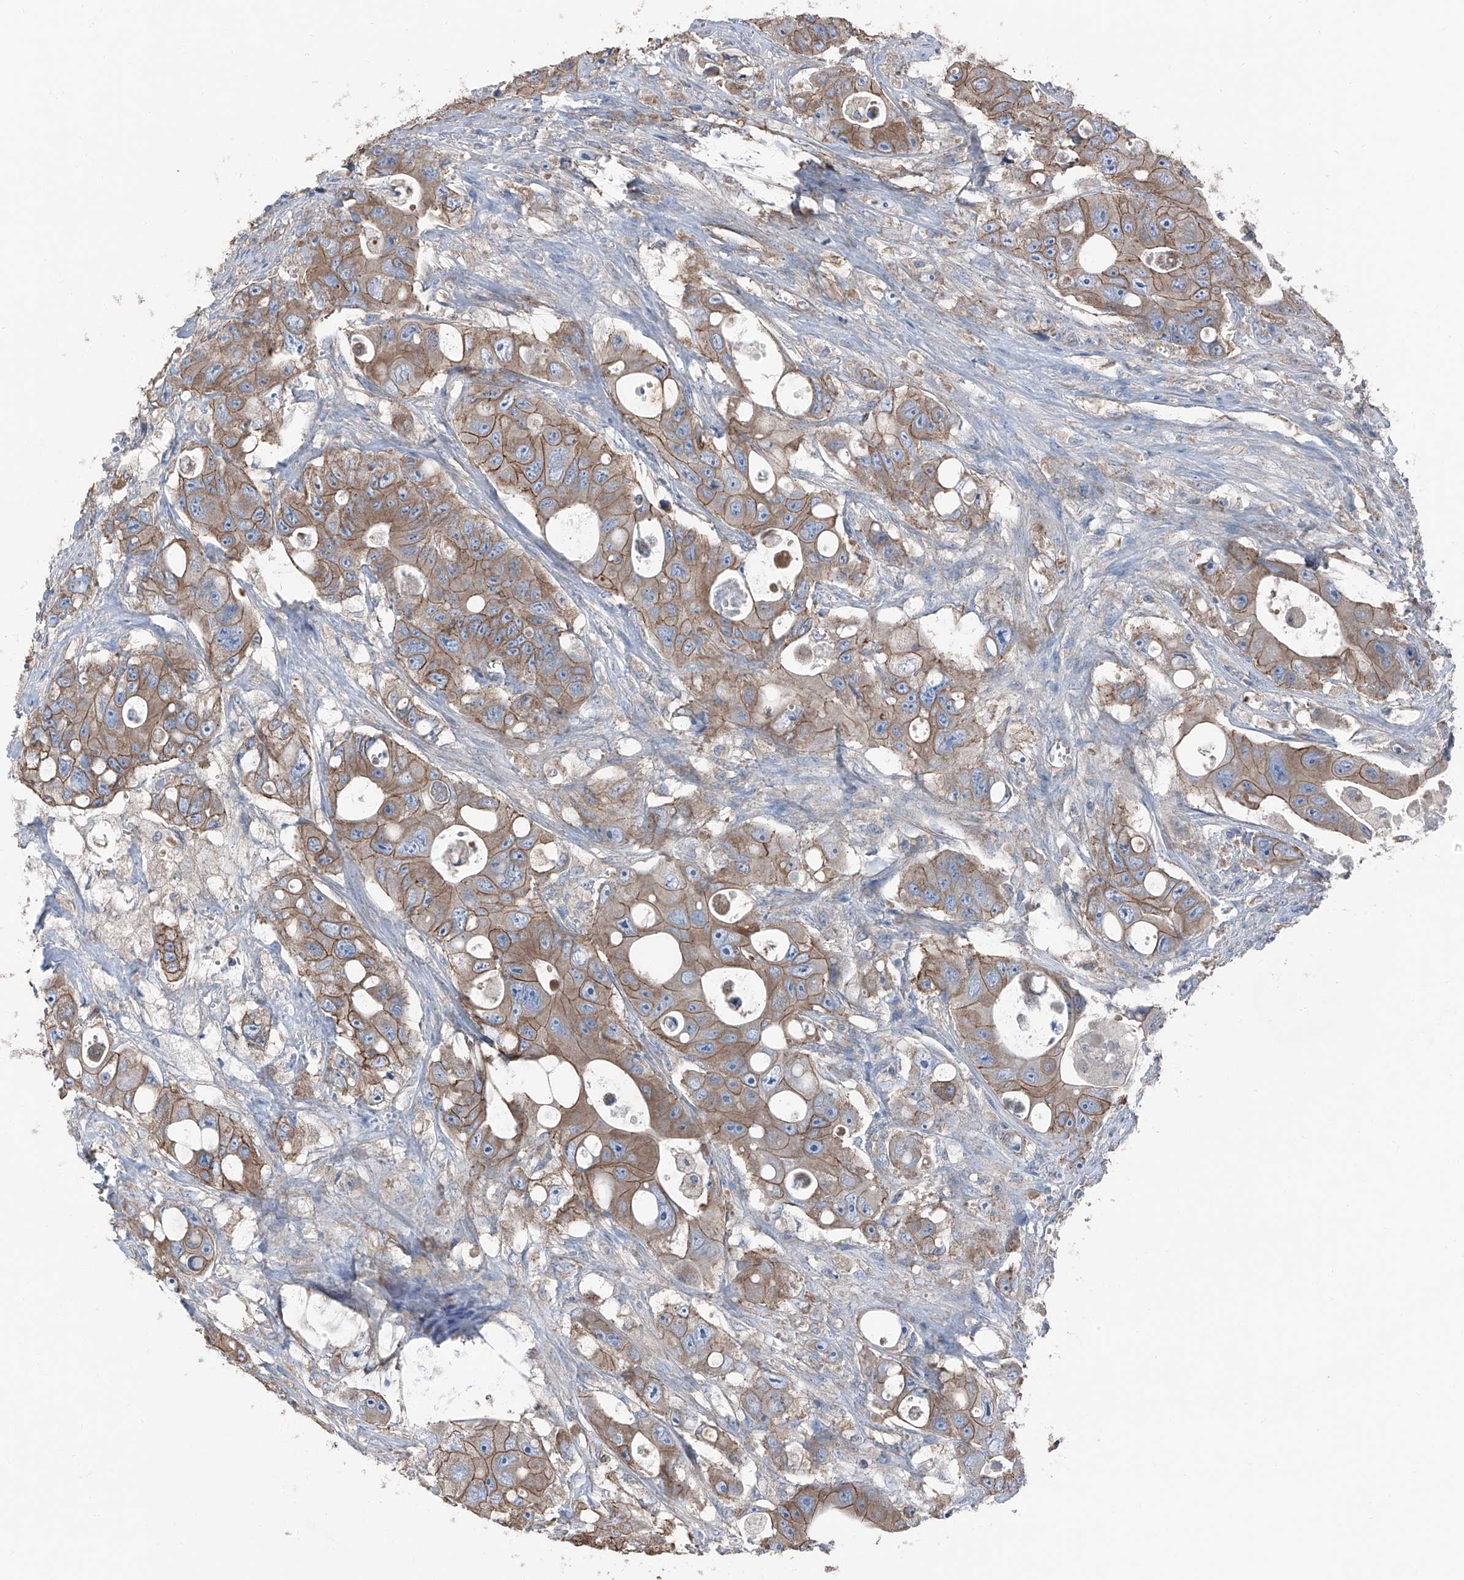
{"staining": {"intensity": "moderate", "quantity": ">75%", "location": "cytoplasmic/membranous"}, "tissue": "colorectal cancer", "cell_type": "Tumor cells", "image_type": "cancer", "snomed": [{"axis": "morphology", "description": "Adenocarcinoma, NOS"}, {"axis": "topography", "description": "Colon"}], "caption": "The image exhibits staining of colorectal cancer (adenocarcinoma), revealing moderate cytoplasmic/membranous protein expression (brown color) within tumor cells.", "gene": "GPR142", "patient": {"sex": "female", "age": 46}}